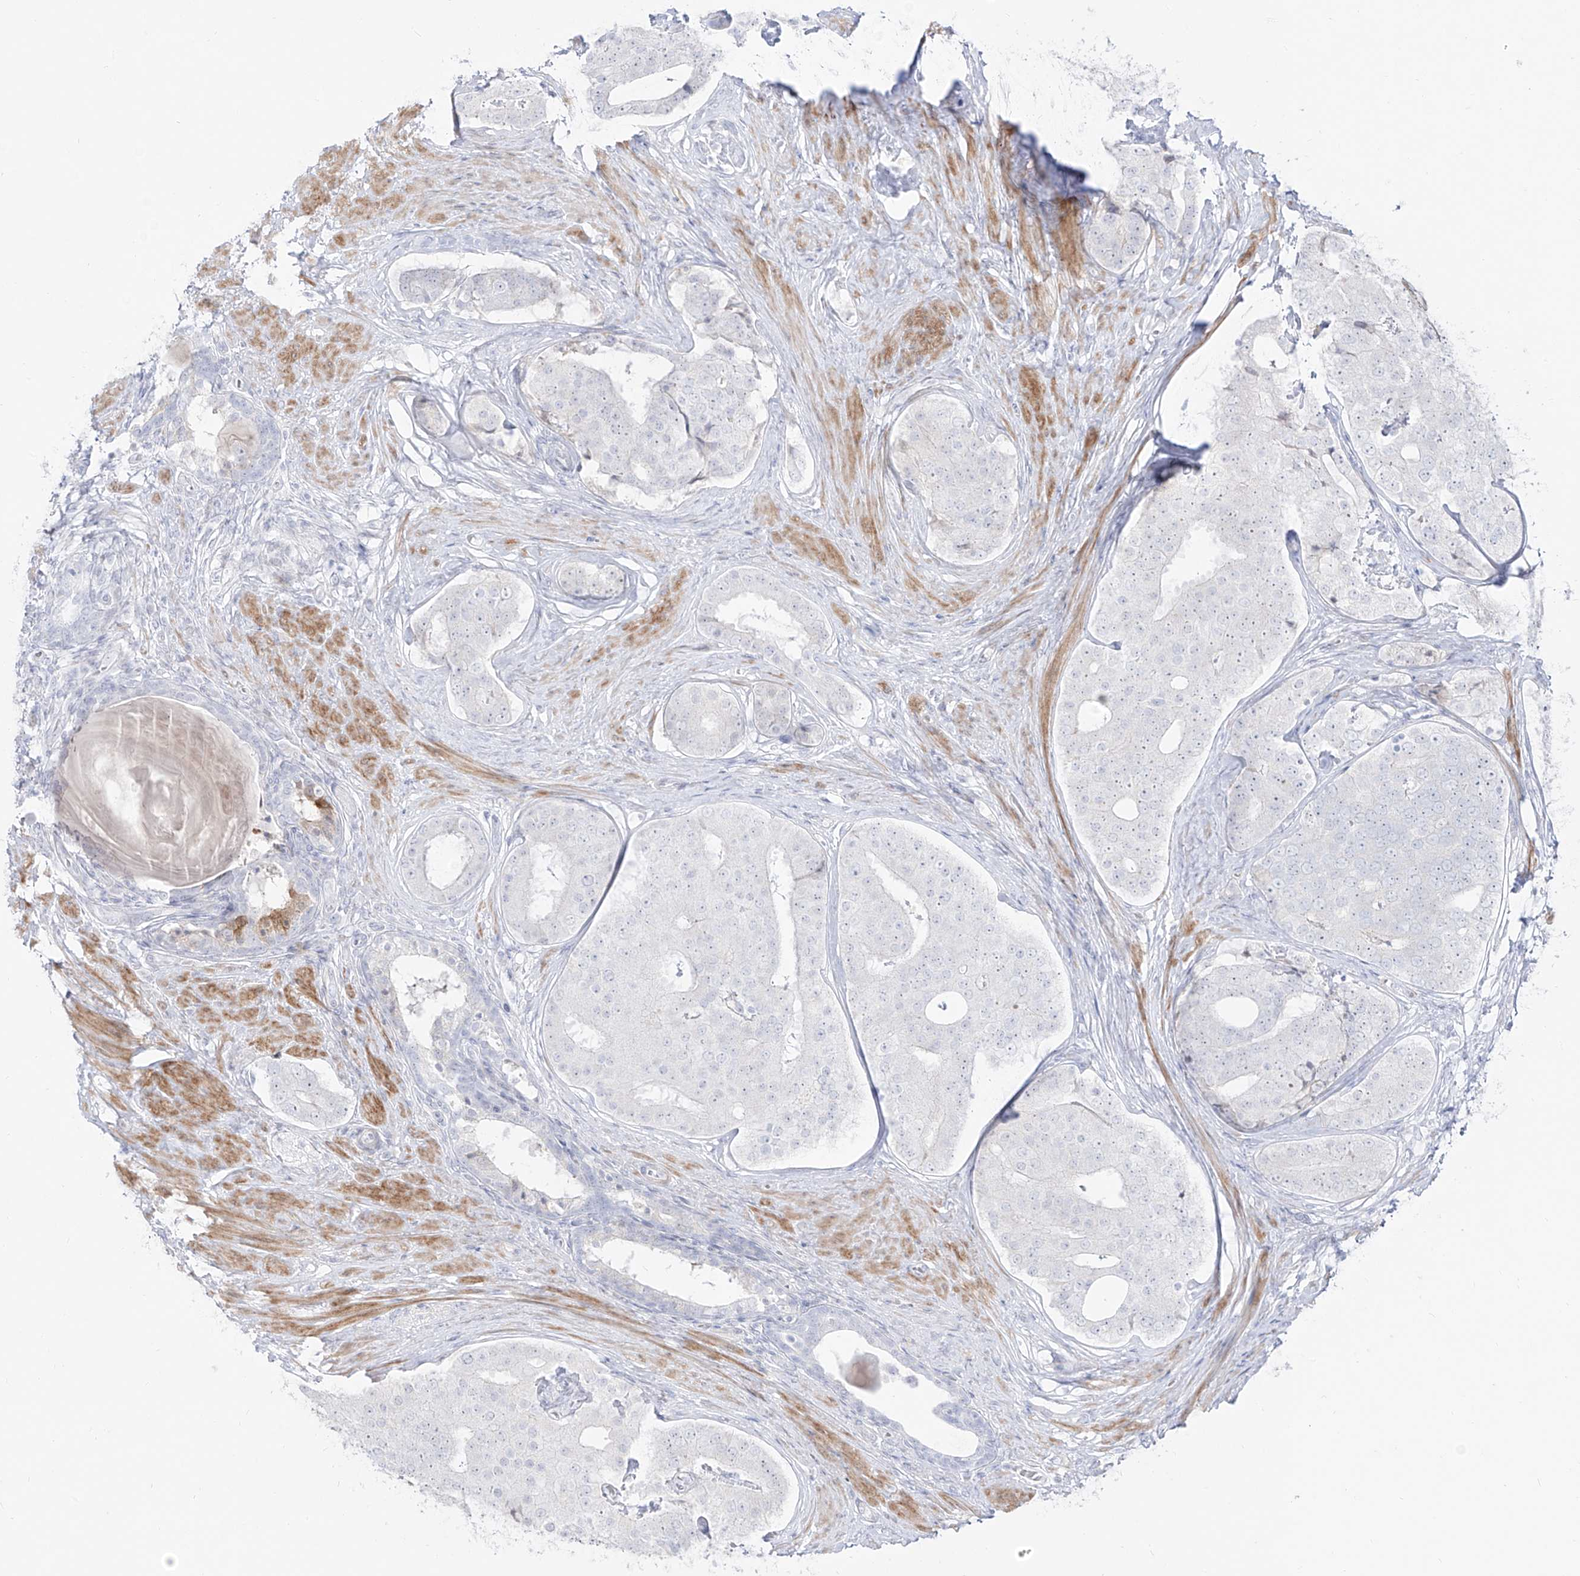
{"staining": {"intensity": "negative", "quantity": "none", "location": "none"}, "tissue": "prostate cancer", "cell_type": "Tumor cells", "image_type": "cancer", "snomed": [{"axis": "morphology", "description": "Adenocarcinoma, High grade"}, {"axis": "topography", "description": "Prostate"}], "caption": "Prostate adenocarcinoma (high-grade) stained for a protein using immunohistochemistry shows no positivity tumor cells.", "gene": "ZNF180", "patient": {"sex": "male", "age": 56}}